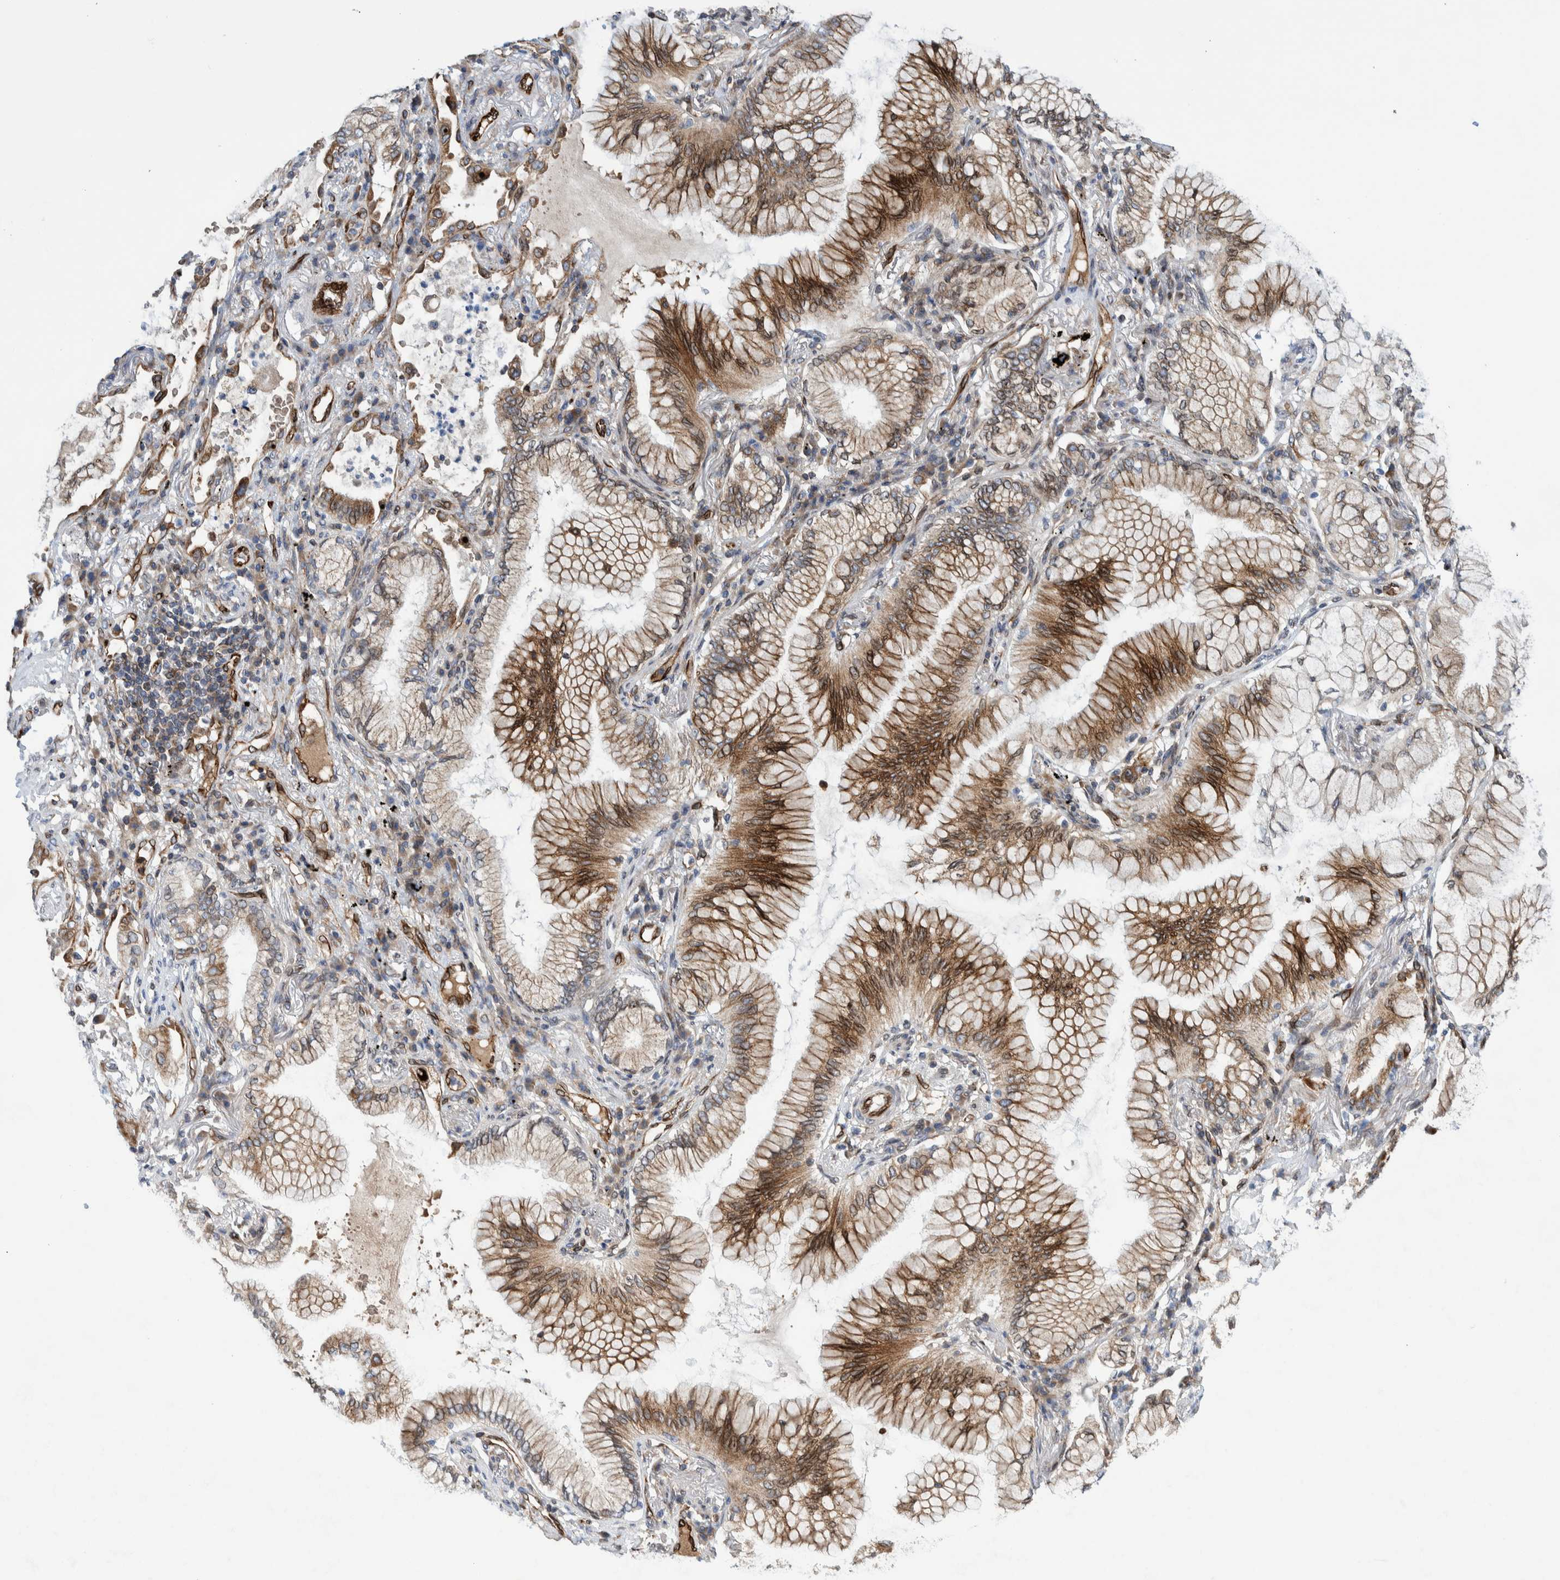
{"staining": {"intensity": "moderate", "quantity": ">75%", "location": "cytoplasmic/membranous"}, "tissue": "lung cancer", "cell_type": "Tumor cells", "image_type": "cancer", "snomed": [{"axis": "morphology", "description": "Adenocarcinoma, NOS"}, {"axis": "topography", "description": "Lung"}], "caption": "This is a micrograph of immunohistochemistry (IHC) staining of lung cancer (adenocarcinoma), which shows moderate positivity in the cytoplasmic/membranous of tumor cells.", "gene": "THEM6", "patient": {"sex": "female", "age": 70}}